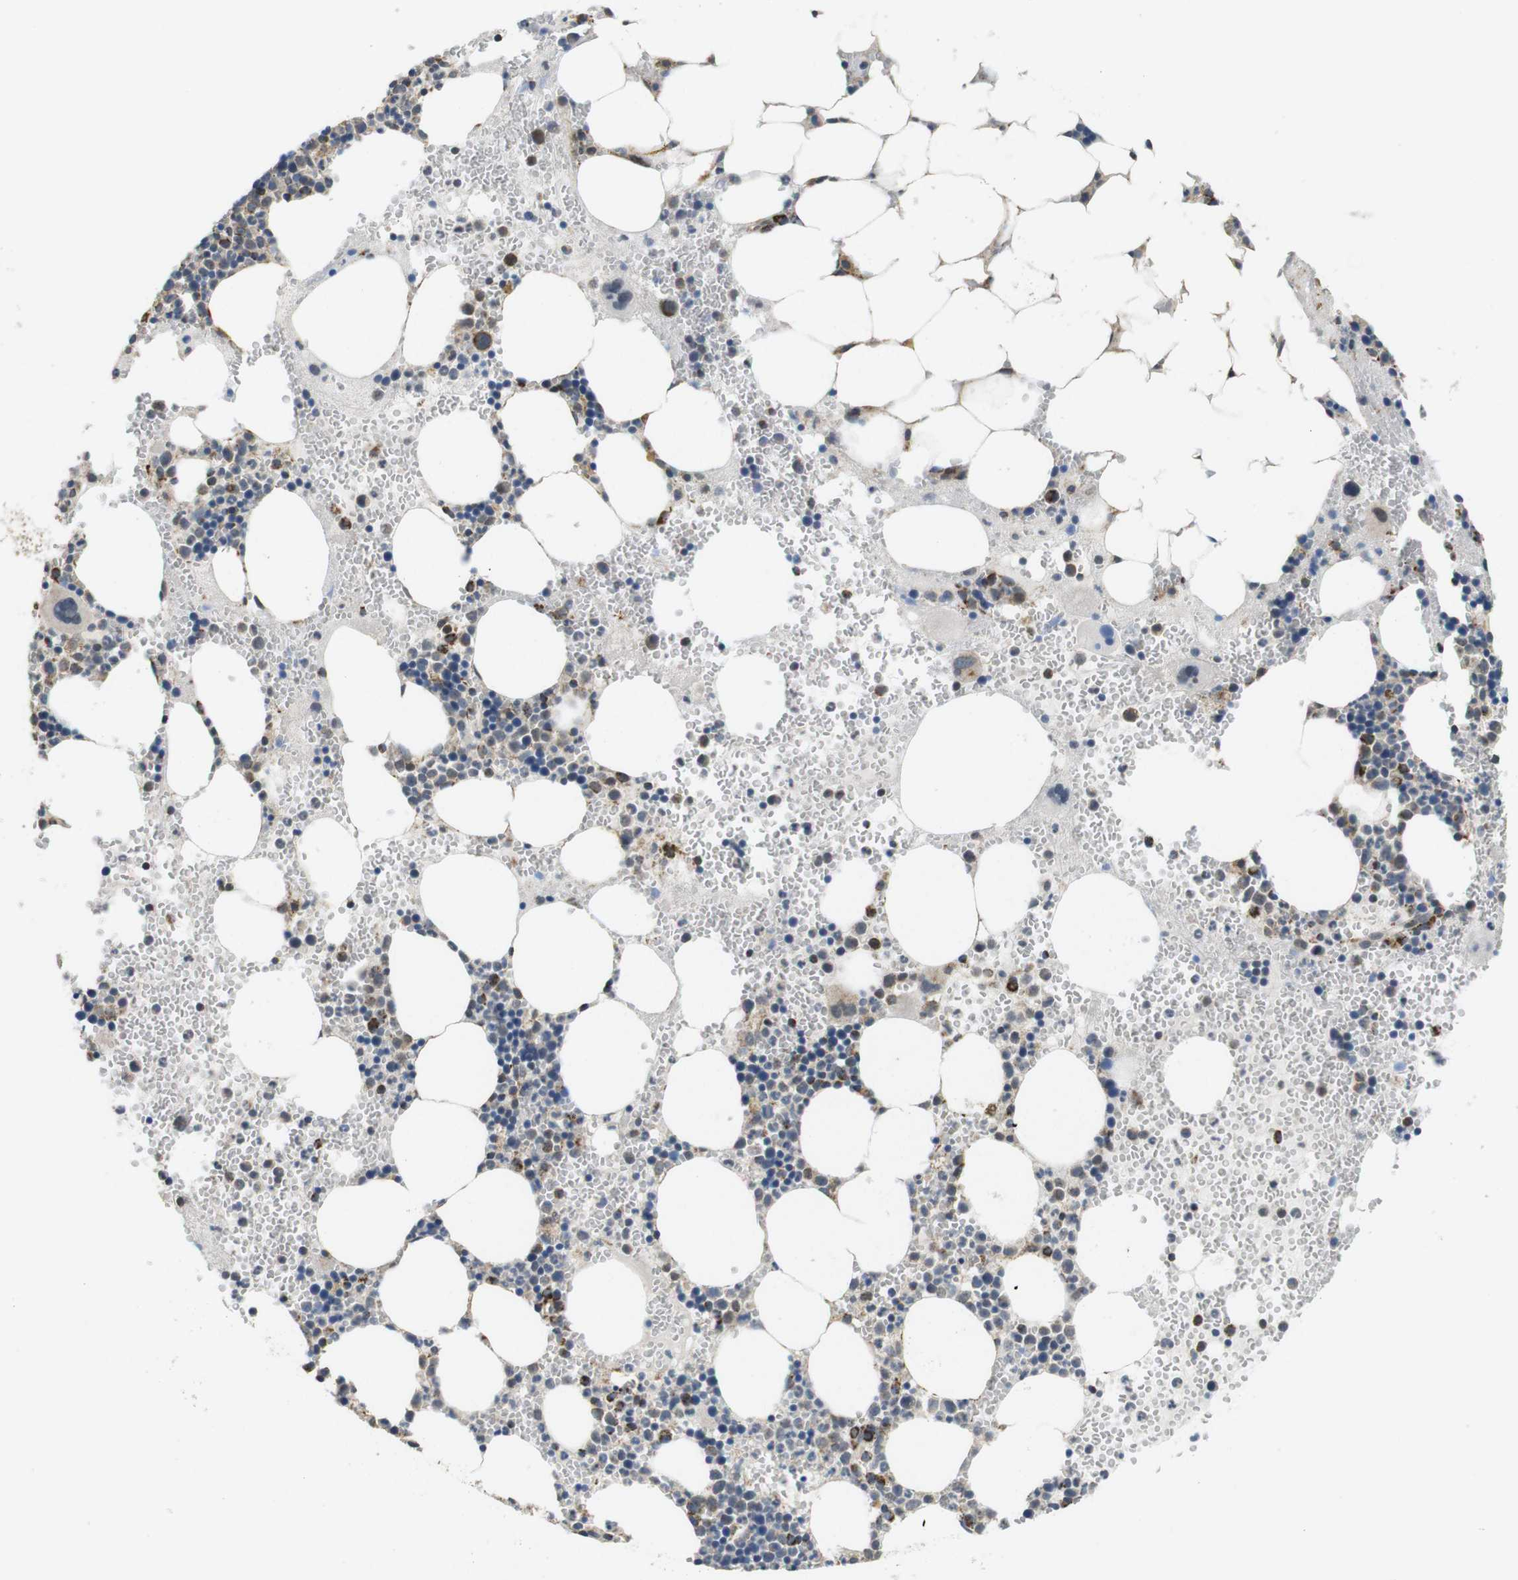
{"staining": {"intensity": "moderate", "quantity": ">75%", "location": "cytoplasmic/membranous"}, "tissue": "bone marrow", "cell_type": "Hematopoietic cells", "image_type": "normal", "snomed": [{"axis": "morphology", "description": "Normal tissue, NOS"}, {"axis": "morphology", "description": "Inflammation, NOS"}, {"axis": "topography", "description": "Bone marrow"}], "caption": "This is an image of immunohistochemistry (IHC) staining of unremarkable bone marrow, which shows moderate staining in the cytoplasmic/membranous of hematopoietic cells.", "gene": "CALHM2", "patient": {"sex": "female", "age": 76}}